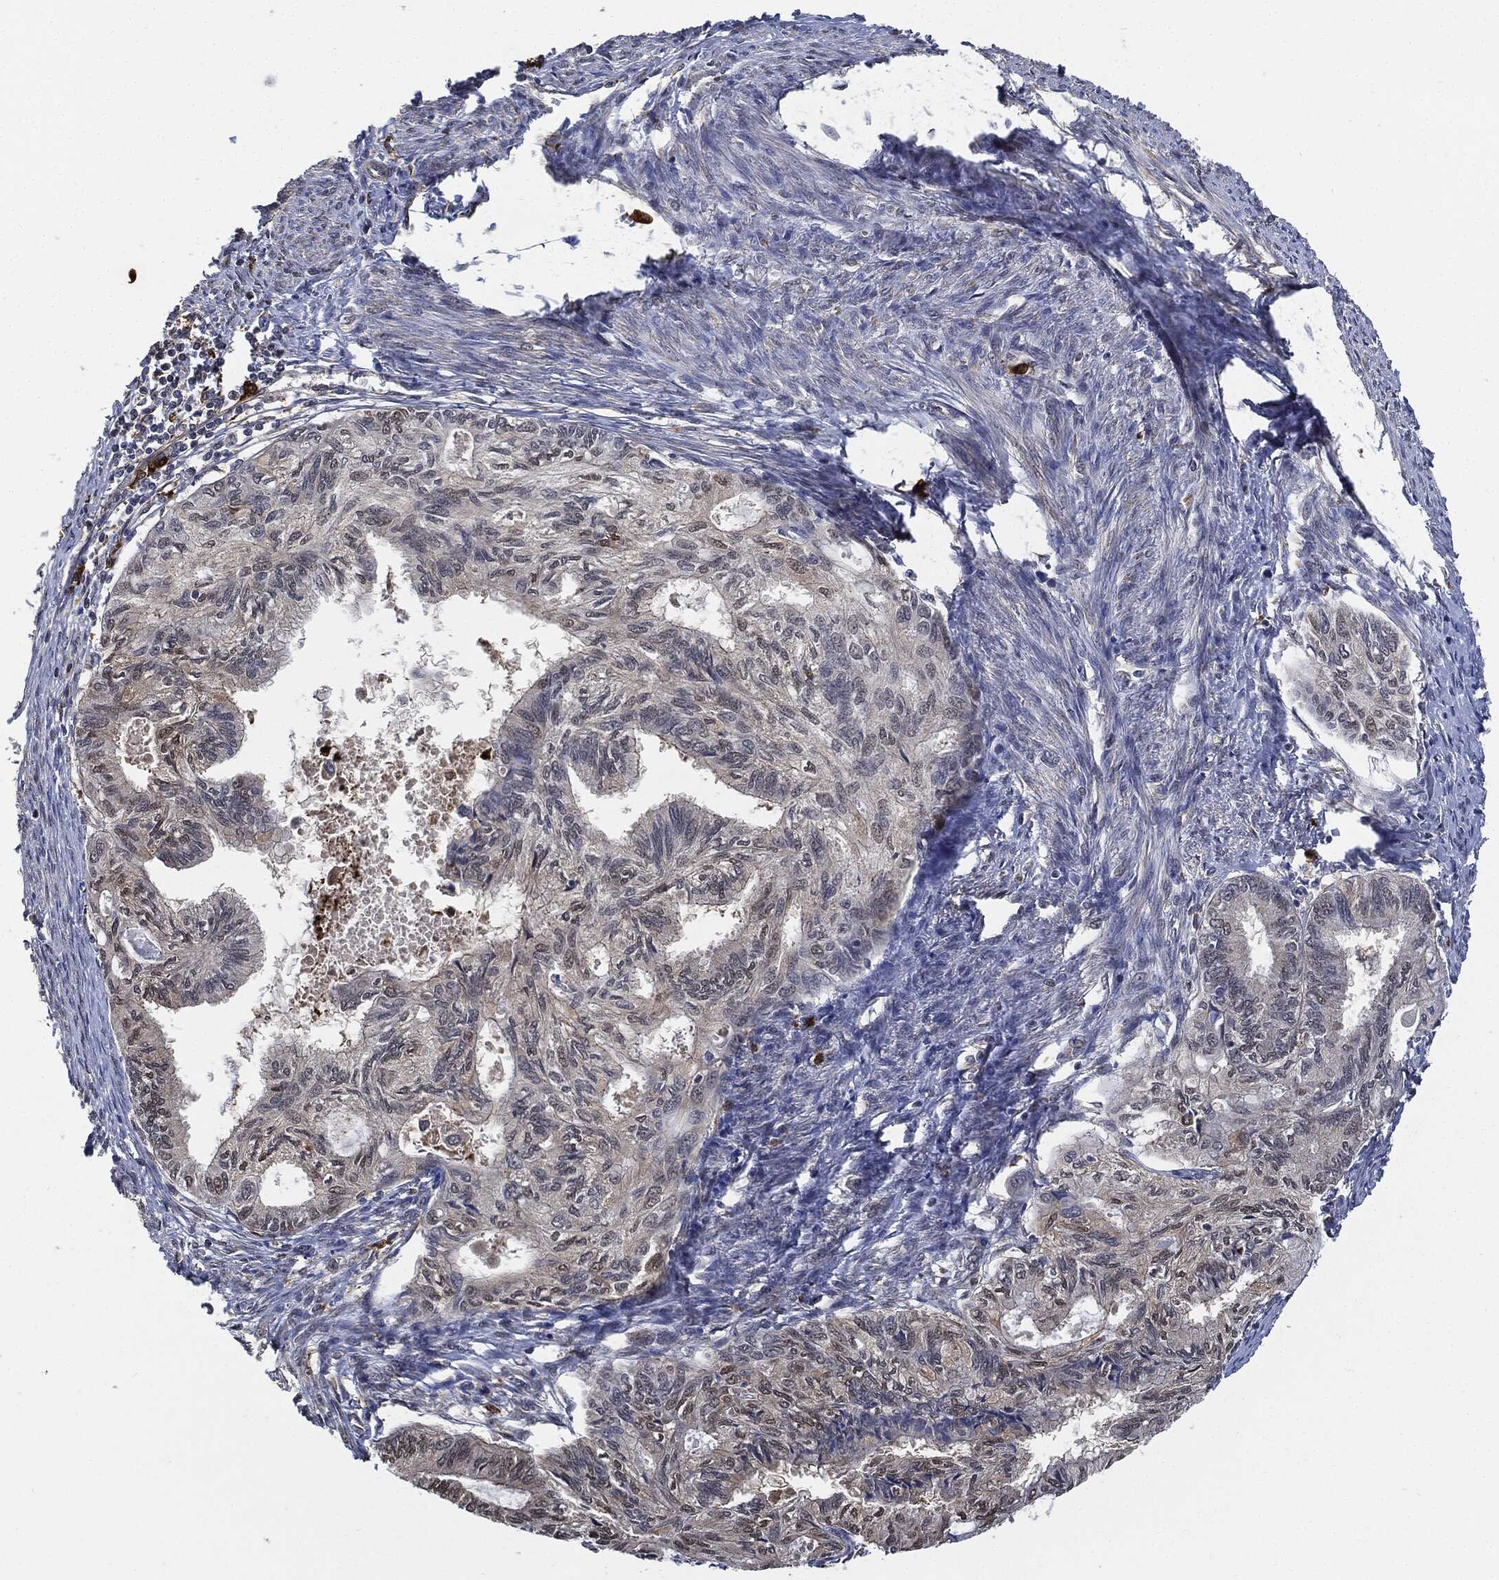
{"staining": {"intensity": "weak", "quantity": "25%-75%", "location": "cytoplasmic/membranous"}, "tissue": "endometrial cancer", "cell_type": "Tumor cells", "image_type": "cancer", "snomed": [{"axis": "morphology", "description": "Adenocarcinoma, NOS"}, {"axis": "topography", "description": "Endometrium"}], "caption": "High-power microscopy captured an IHC image of endometrial cancer, revealing weak cytoplasmic/membranous positivity in approximately 25%-75% of tumor cells. The protein is shown in brown color, while the nuclei are stained blue.", "gene": "S100A9", "patient": {"sex": "female", "age": 86}}